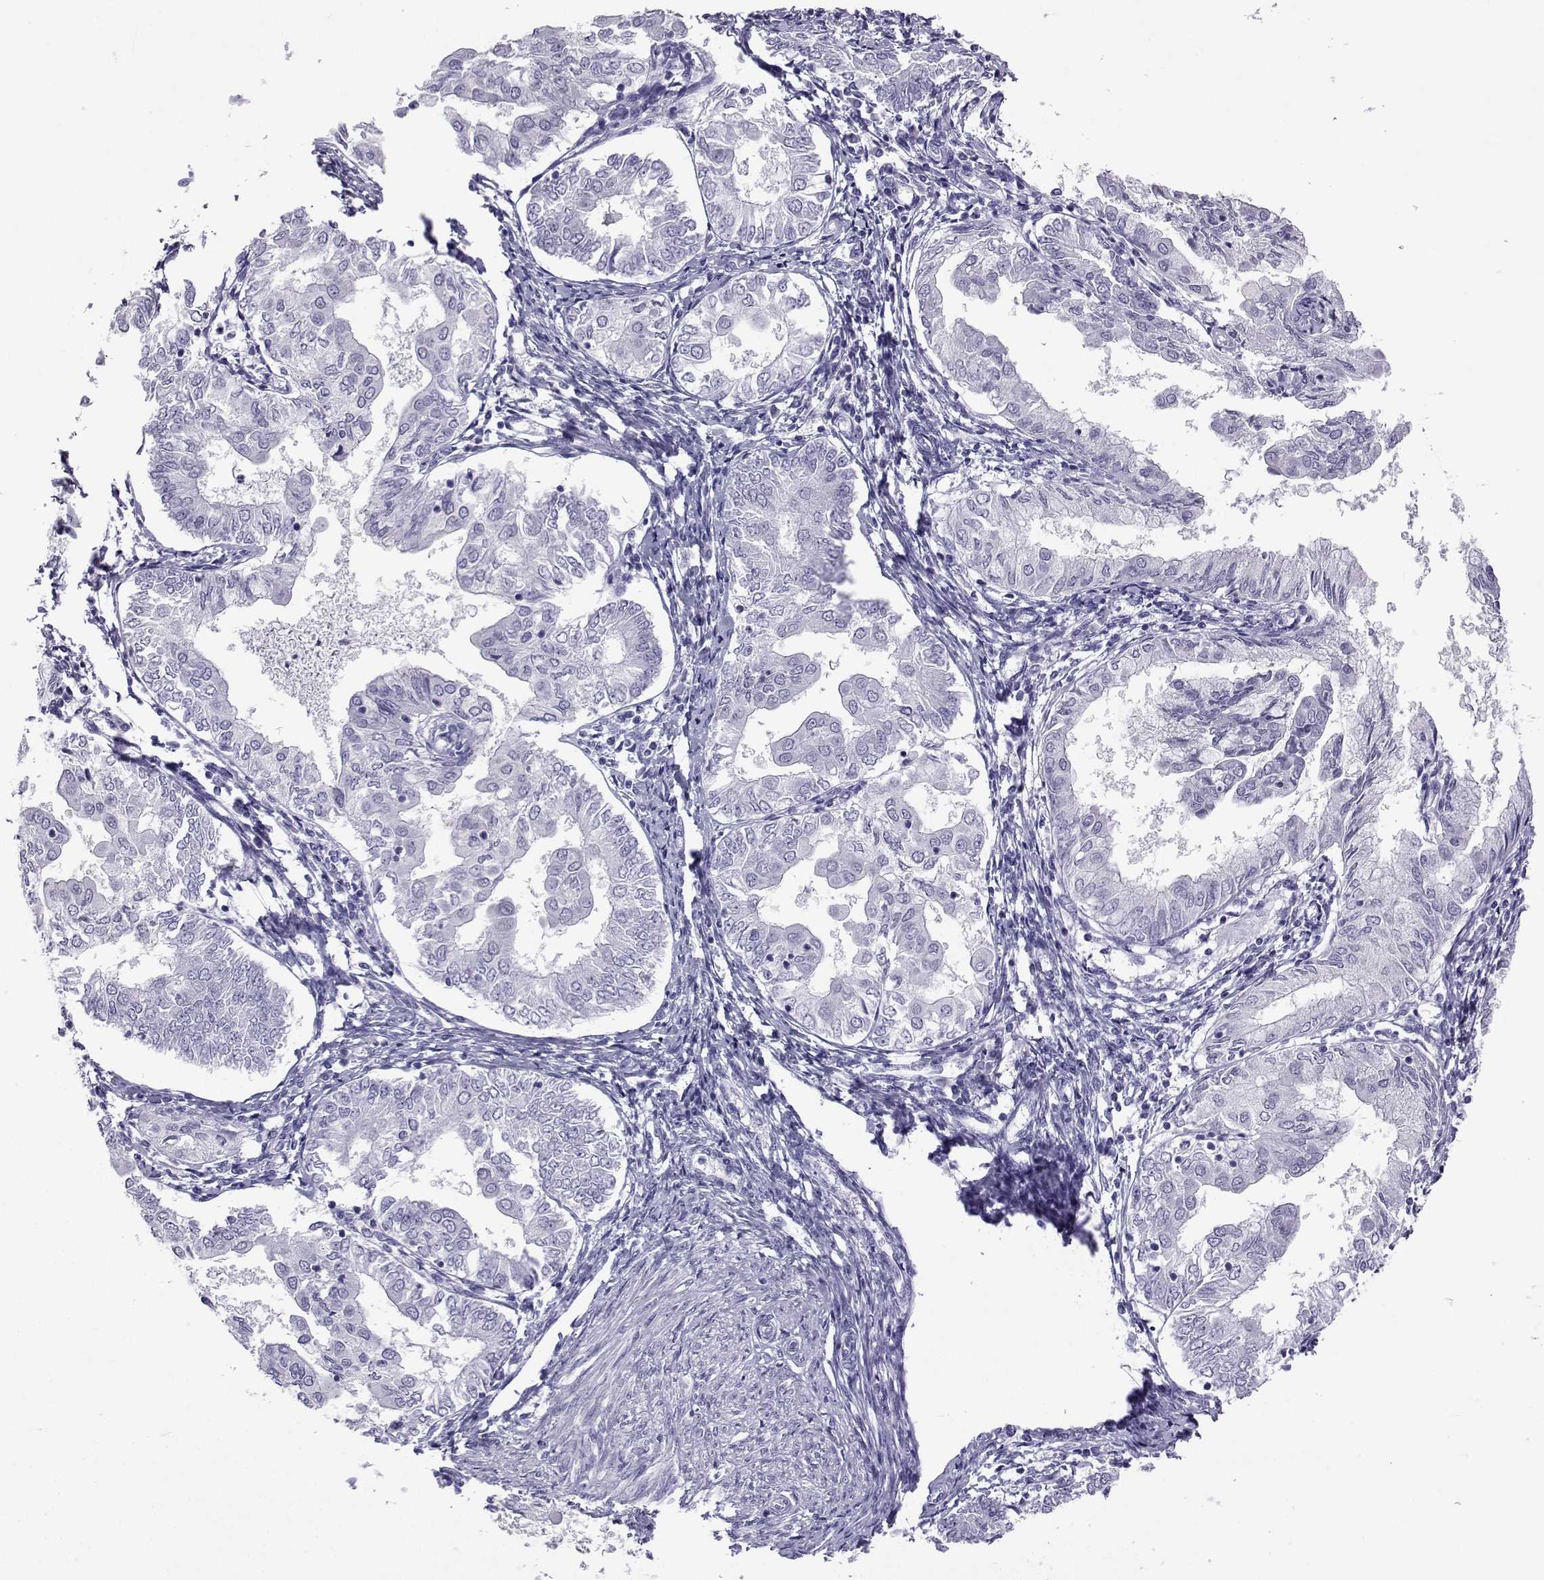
{"staining": {"intensity": "negative", "quantity": "none", "location": "none"}, "tissue": "endometrial cancer", "cell_type": "Tumor cells", "image_type": "cancer", "snomed": [{"axis": "morphology", "description": "Adenocarcinoma, NOS"}, {"axis": "topography", "description": "Endometrium"}], "caption": "Photomicrograph shows no significant protein positivity in tumor cells of endometrial cancer (adenocarcinoma).", "gene": "ACTL7A", "patient": {"sex": "female", "age": 68}}